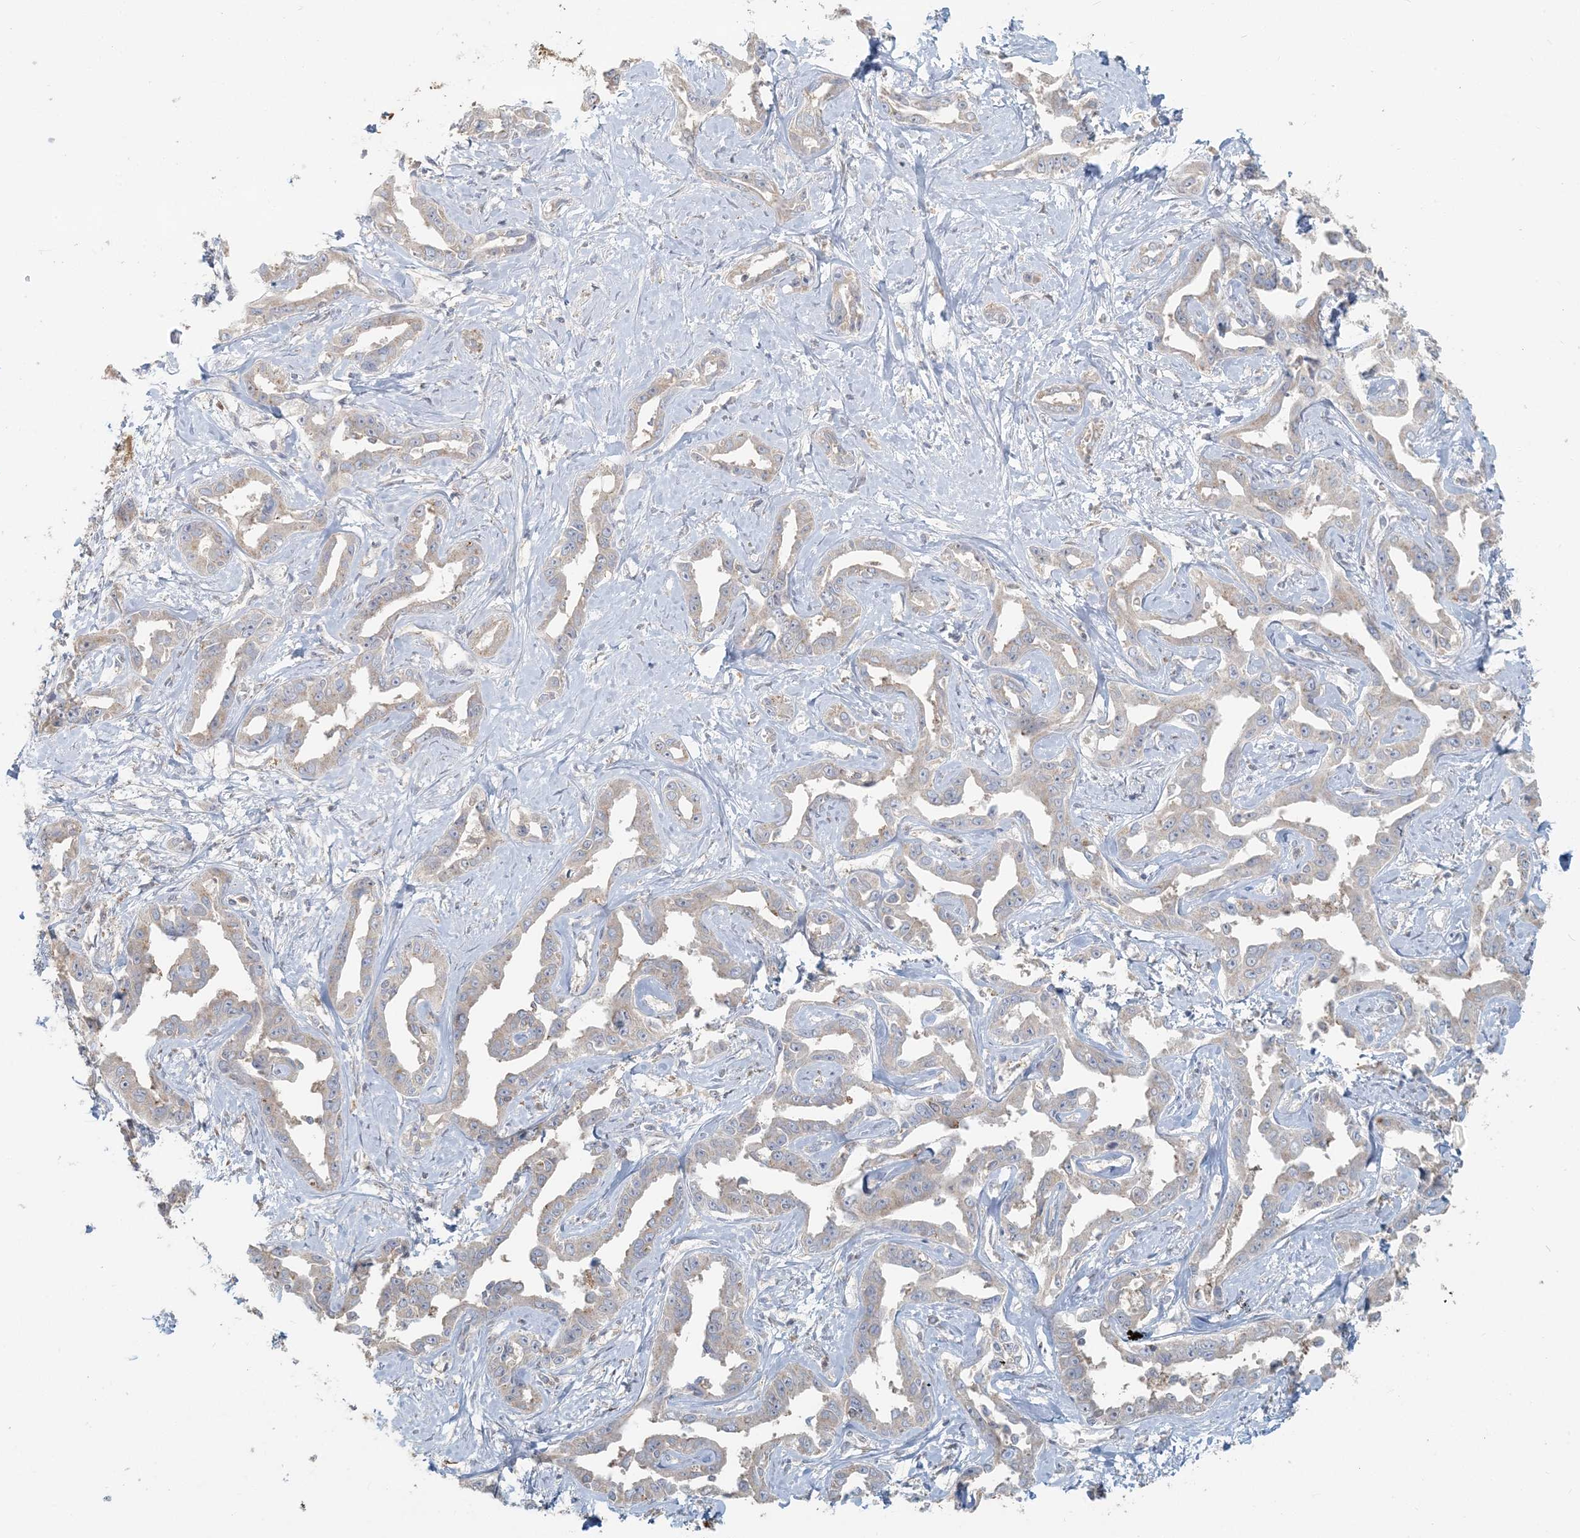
{"staining": {"intensity": "weak", "quantity": "<25%", "location": "cytoplasmic/membranous"}, "tissue": "liver cancer", "cell_type": "Tumor cells", "image_type": "cancer", "snomed": [{"axis": "morphology", "description": "Cholangiocarcinoma"}, {"axis": "topography", "description": "Liver"}], "caption": "Immunohistochemical staining of human liver cholangiocarcinoma shows no significant expression in tumor cells. The staining is performed using DAB brown chromogen with nuclei counter-stained in using hematoxylin.", "gene": "HACL1", "patient": {"sex": "male", "age": 59}}